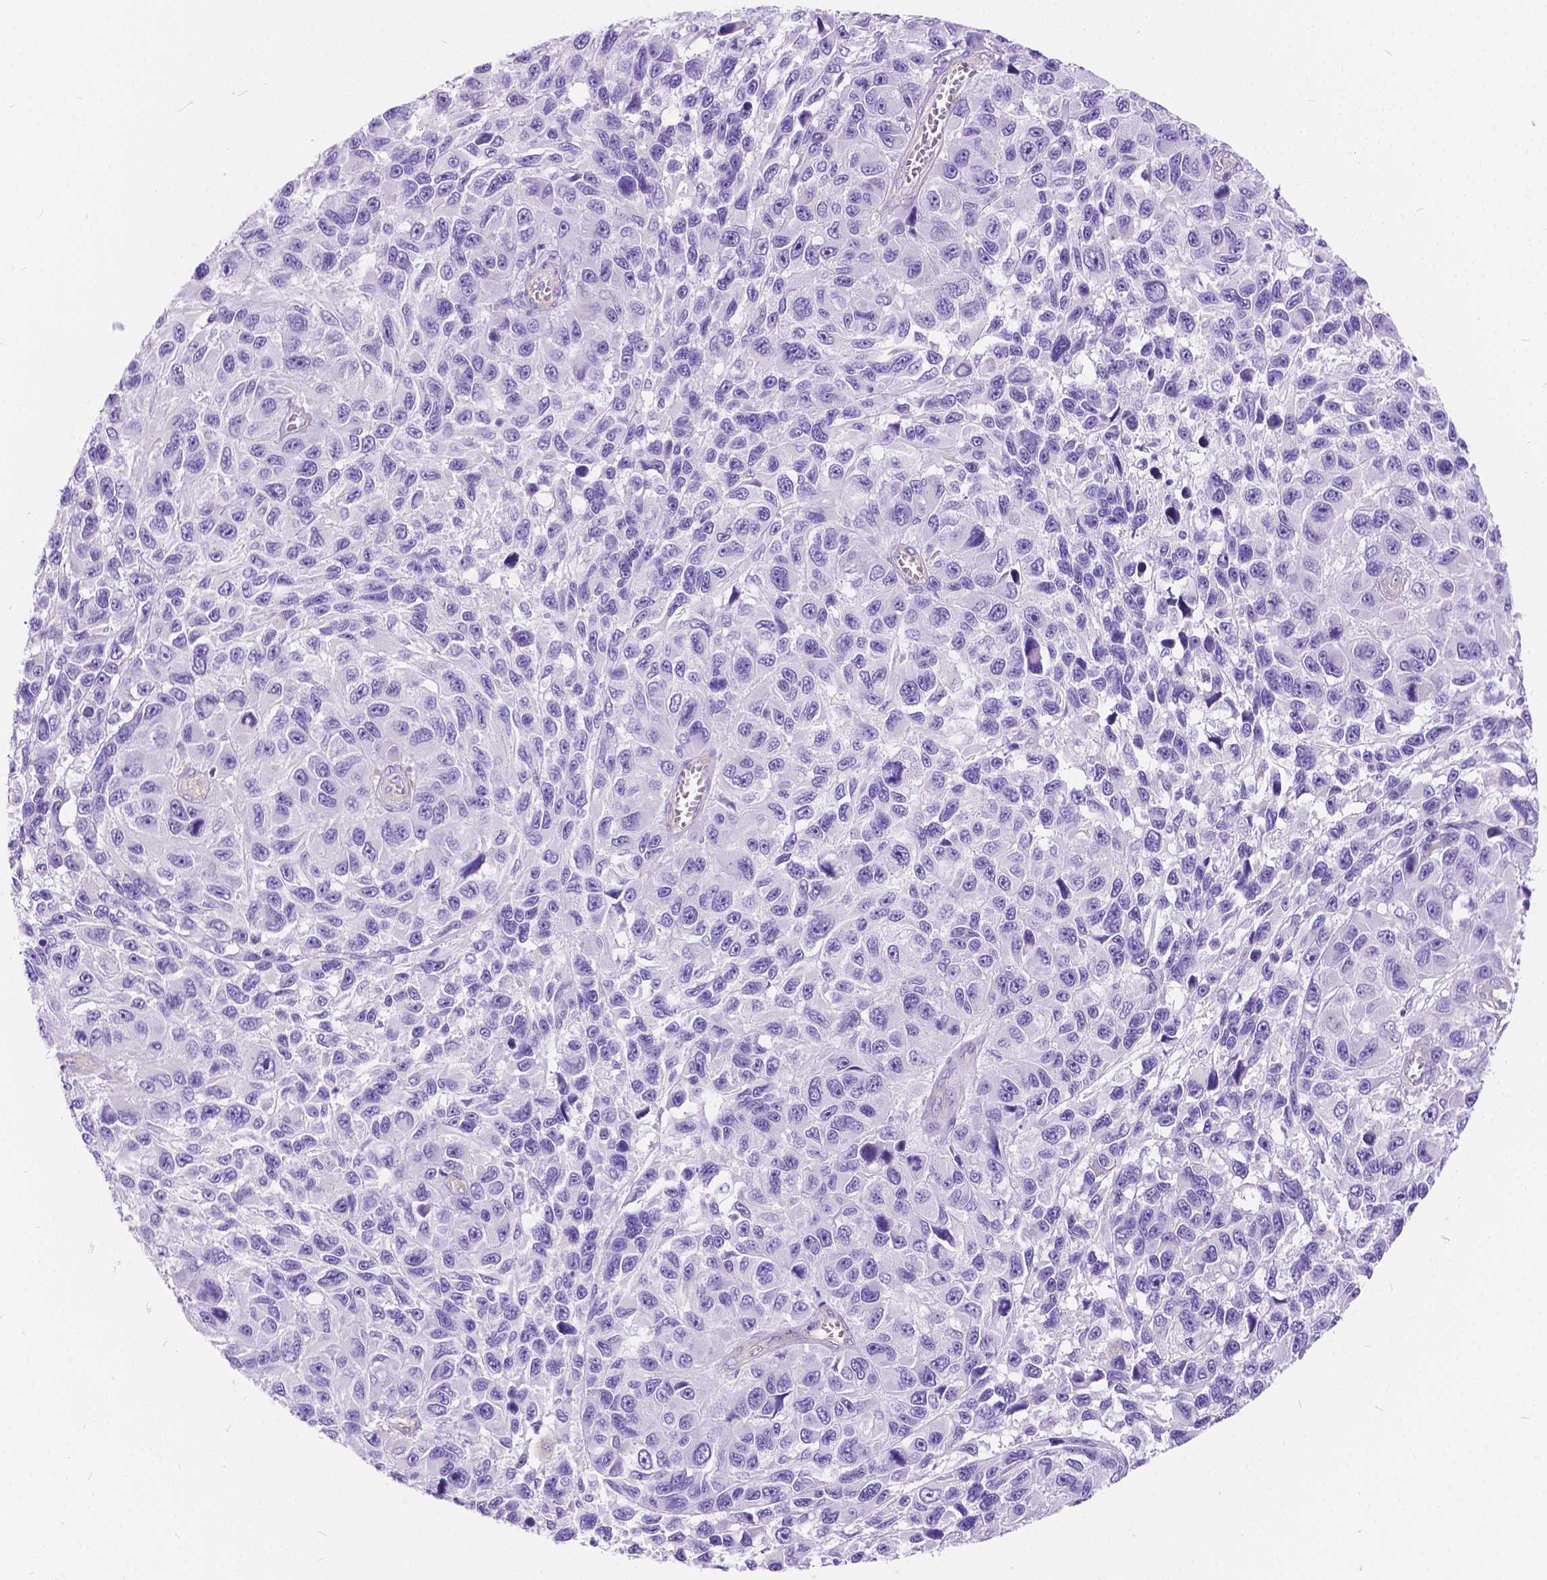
{"staining": {"intensity": "negative", "quantity": "none", "location": "none"}, "tissue": "melanoma", "cell_type": "Tumor cells", "image_type": "cancer", "snomed": [{"axis": "morphology", "description": "Malignant melanoma, NOS"}, {"axis": "topography", "description": "Skin"}], "caption": "The image displays no staining of tumor cells in malignant melanoma.", "gene": "CHRM1", "patient": {"sex": "male", "age": 53}}